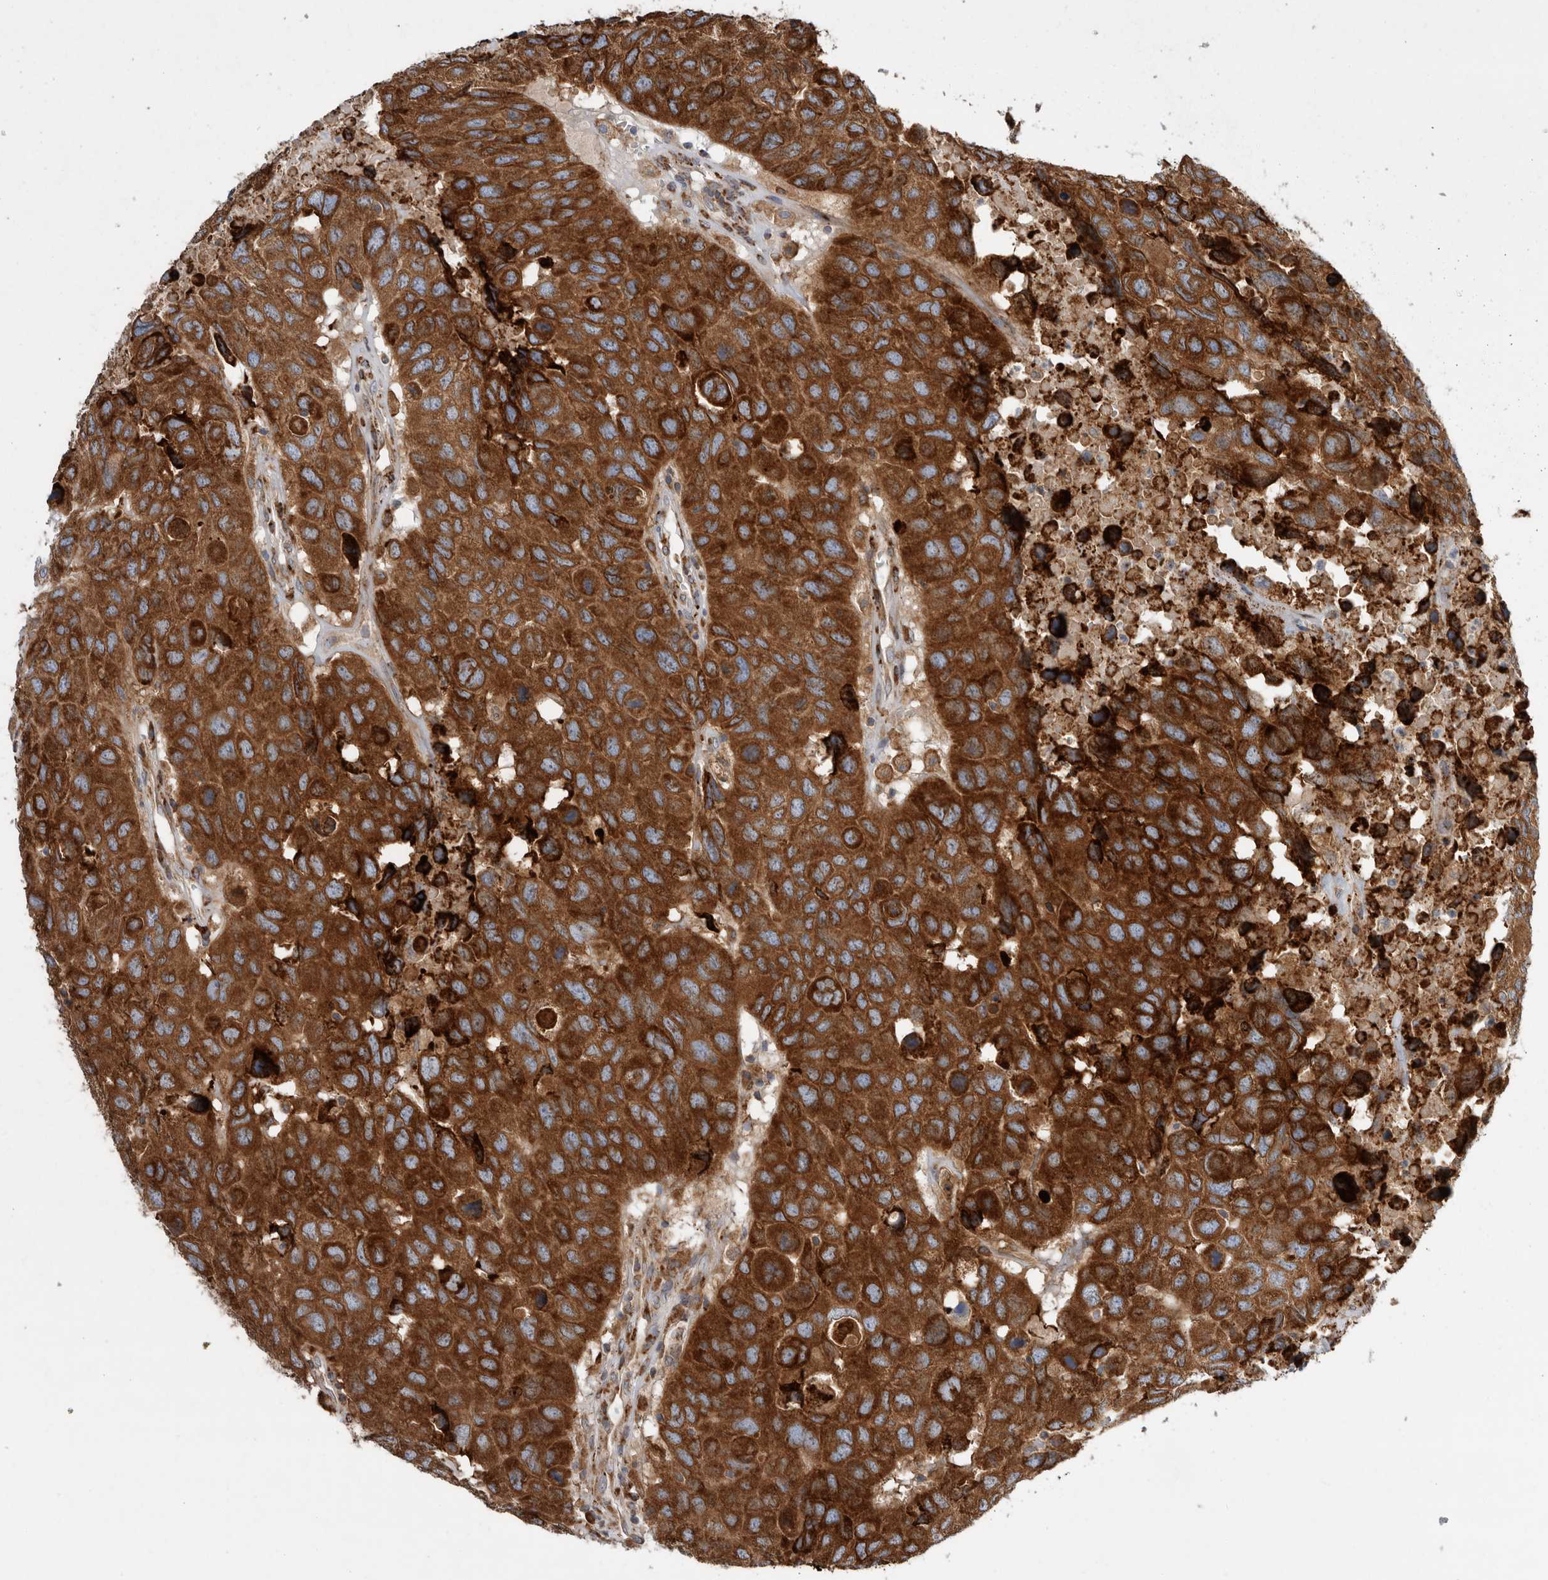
{"staining": {"intensity": "strong", "quantity": ">75%", "location": "cytoplasmic/membranous"}, "tissue": "head and neck cancer", "cell_type": "Tumor cells", "image_type": "cancer", "snomed": [{"axis": "morphology", "description": "Squamous cell carcinoma, NOS"}, {"axis": "topography", "description": "Head-Neck"}], "caption": "Immunohistochemistry staining of head and neck cancer, which exhibits high levels of strong cytoplasmic/membranous staining in approximately >75% of tumor cells indicating strong cytoplasmic/membranous protein expression. The staining was performed using DAB (3,3'-diaminobenzidine) (brown) for protein detection and nuclei were counterstained in hematoxylin (blue).", "gene": "GANAB", "patient": {"sex": "male", "age": 66}}